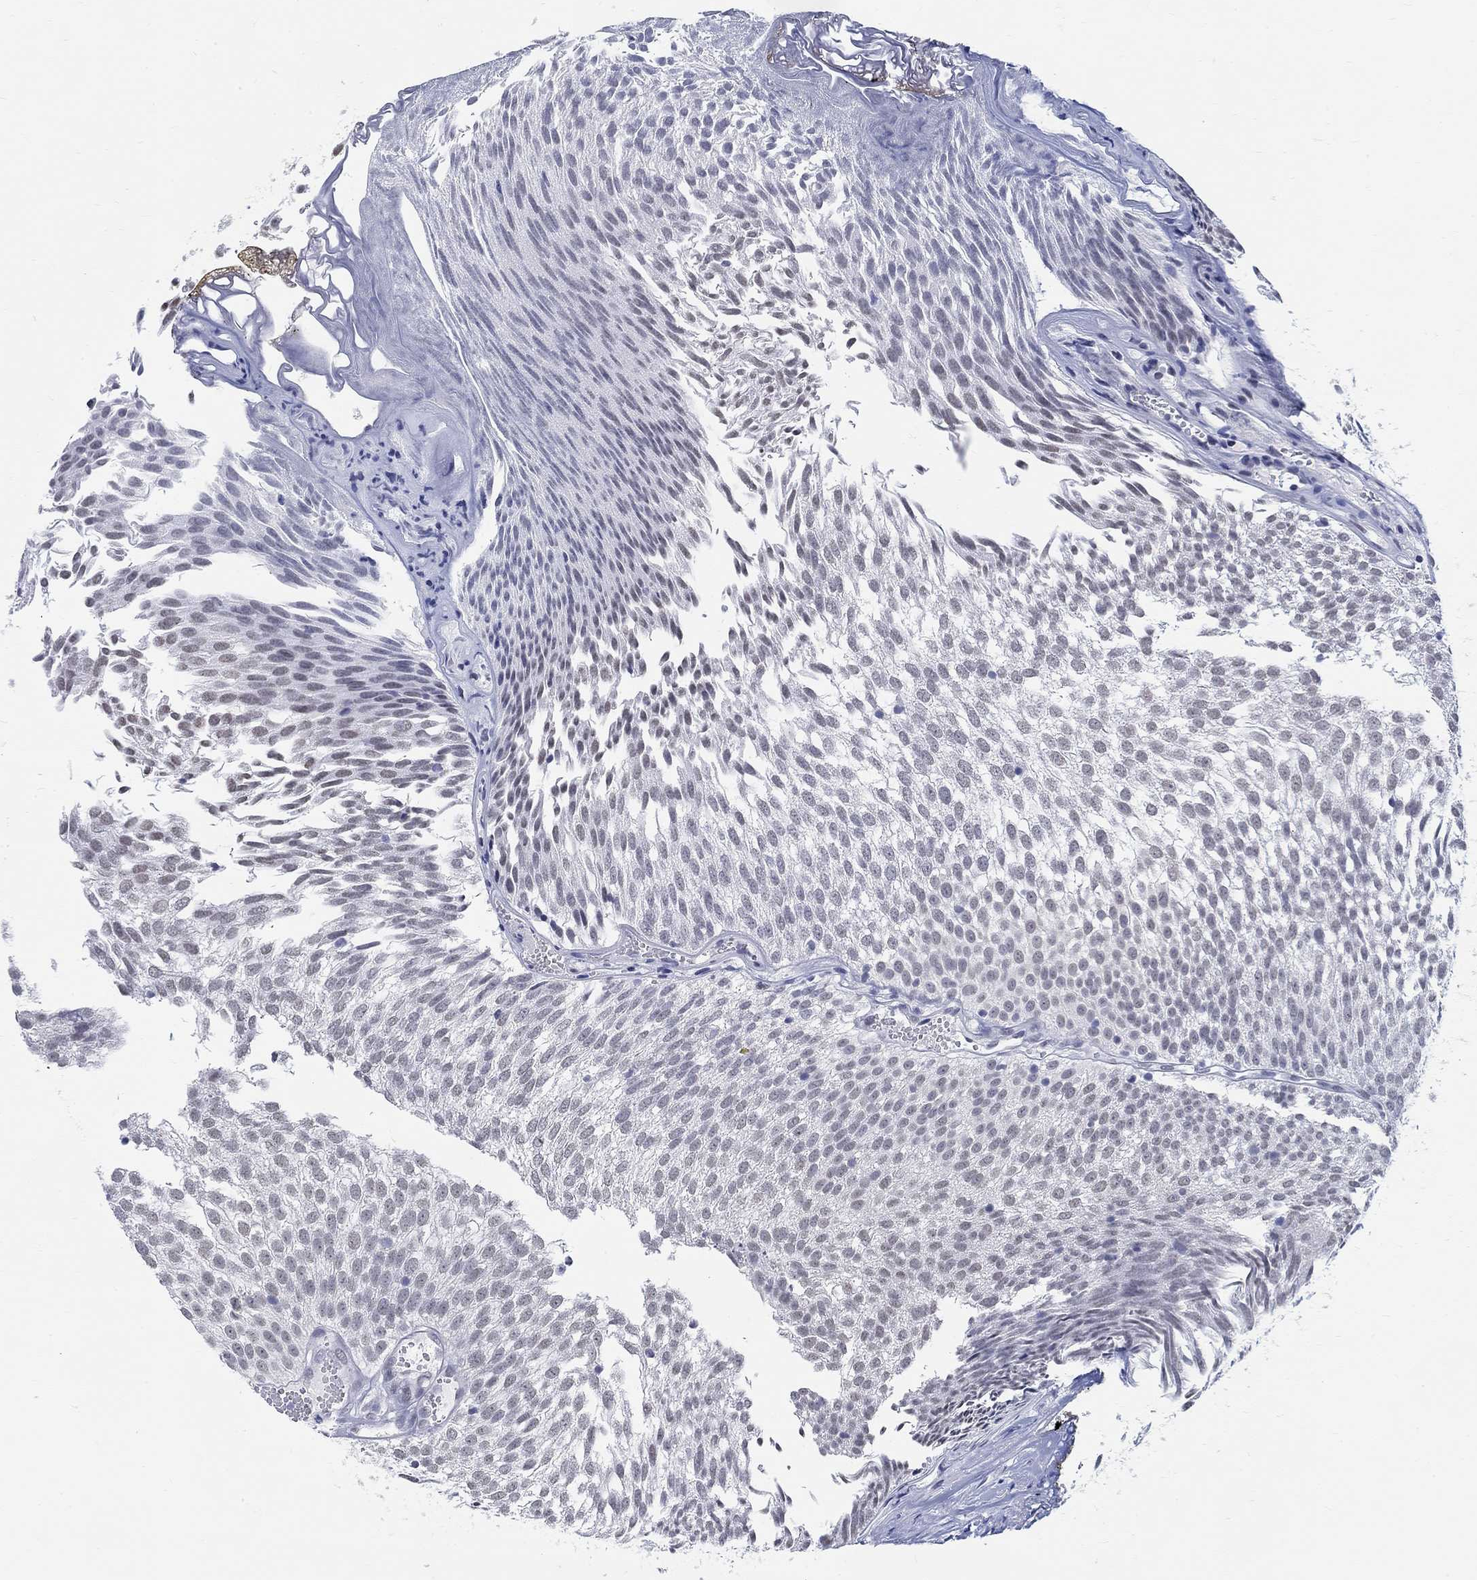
{"staining": {"intensity": "negative", "quantity": "none", "location": "none"}, "tissue": "urothelial cancer", "cell_type": "Tumor cells", "image_type": "cancer", "snomed": [{"axis": "morphology", "description": "Urothelial carcinoma, Low grade"}, {"axis": "topography", "description": "Urinary bladder"}], "caption": "The immunohistochemistry (IHC) image has no significant expression in tumor cells of urothelial carcinoma (low-grade) tissue.", "gene": "ANKS1B", "patient": {"sex": "male", "age": 52}}